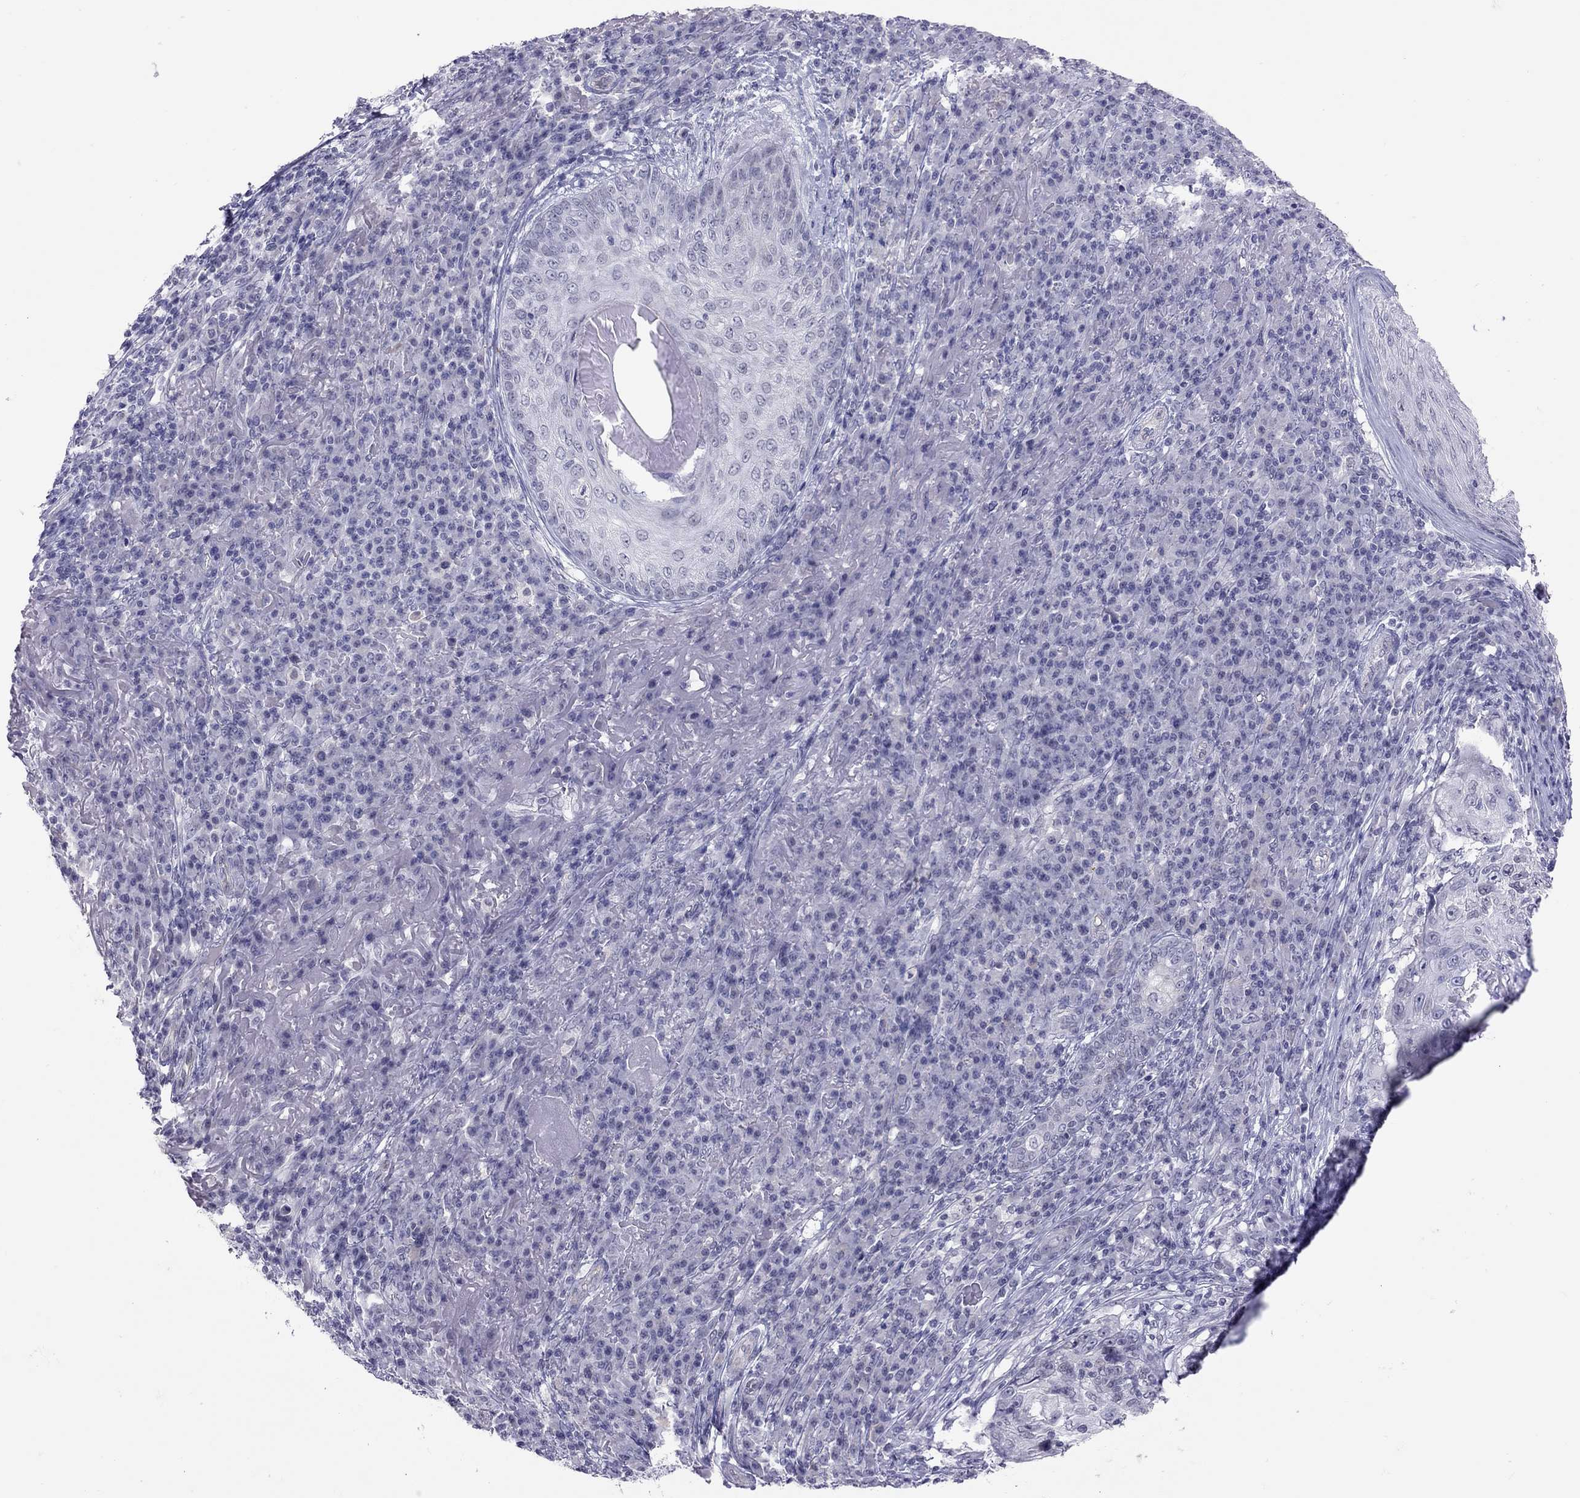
{"staining": {"intensity": "negative", "quantity": "none", "location": "none"}, "tissue": "skin cancer", "cell_type": "Tumor cells", "image_type": "cancer", "snomed": [{"axis": "morphology", "description": "Squamous cell carcinoma, NOS"}, {"axis": "topography", "description": "Skin"}], "caption": "The image reveals no significant staining in tumor cells of skin cancer (squamous cell carcinoma).", "gene": "JHY", "patient": {"sex": "male", "age": 92}}